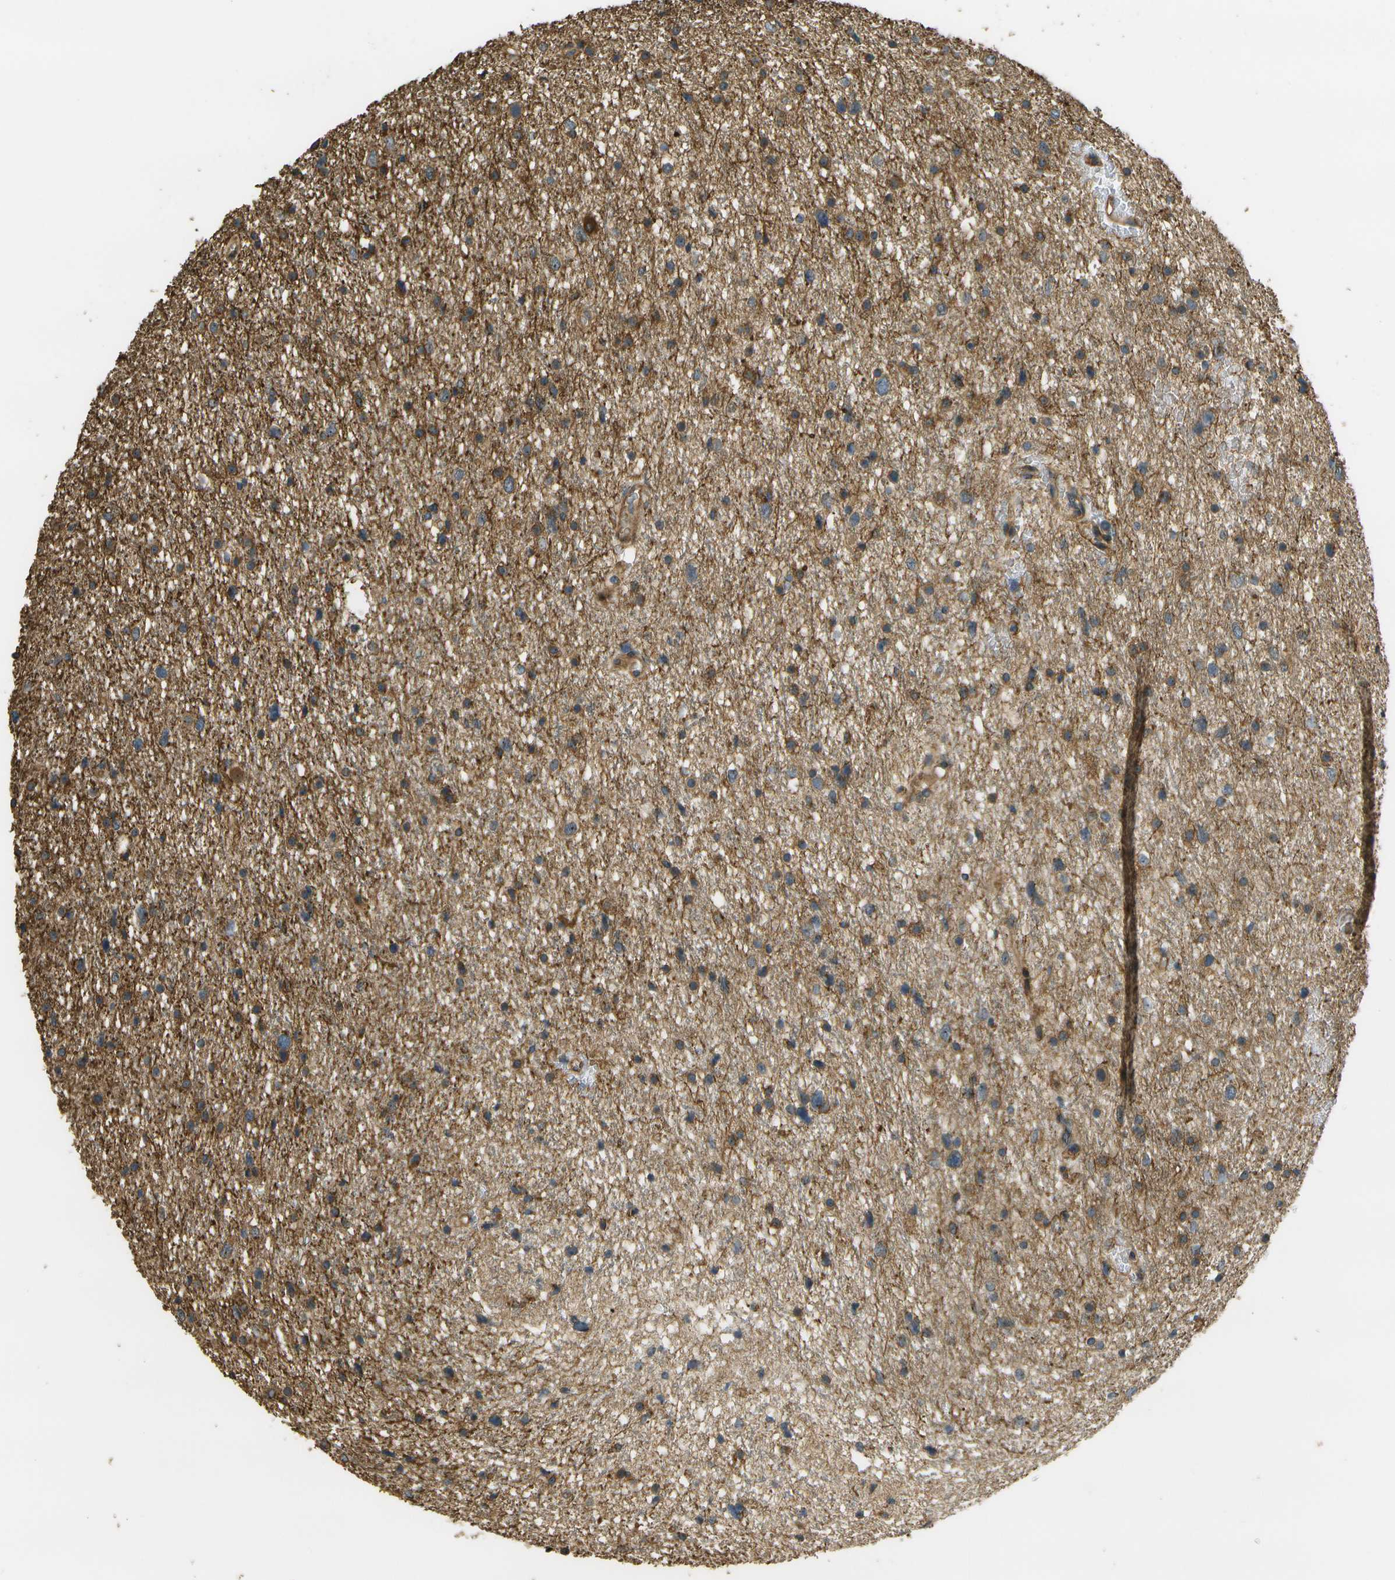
{"staining": {"intensity": "moderate", "quantity": ">75%", "location": "cytoplasmic/membranous"}, "tissue": "glioma", "cell_type": "Tumor cells", "image_type": "cancer", "snomed": [{"axis": "morphology", "description": "Glioma, malignant, Low grade"}, {"axis": "topography", "description": "Brain"}], "caption": "This is an image of immunohistochemistry (IHC) staining of glioma, which shows moderate positivity in the cytoplasmic/membranous of tumor cells.", "gene": "LRP12", "patient": {"sex": "female", "age": 37}}